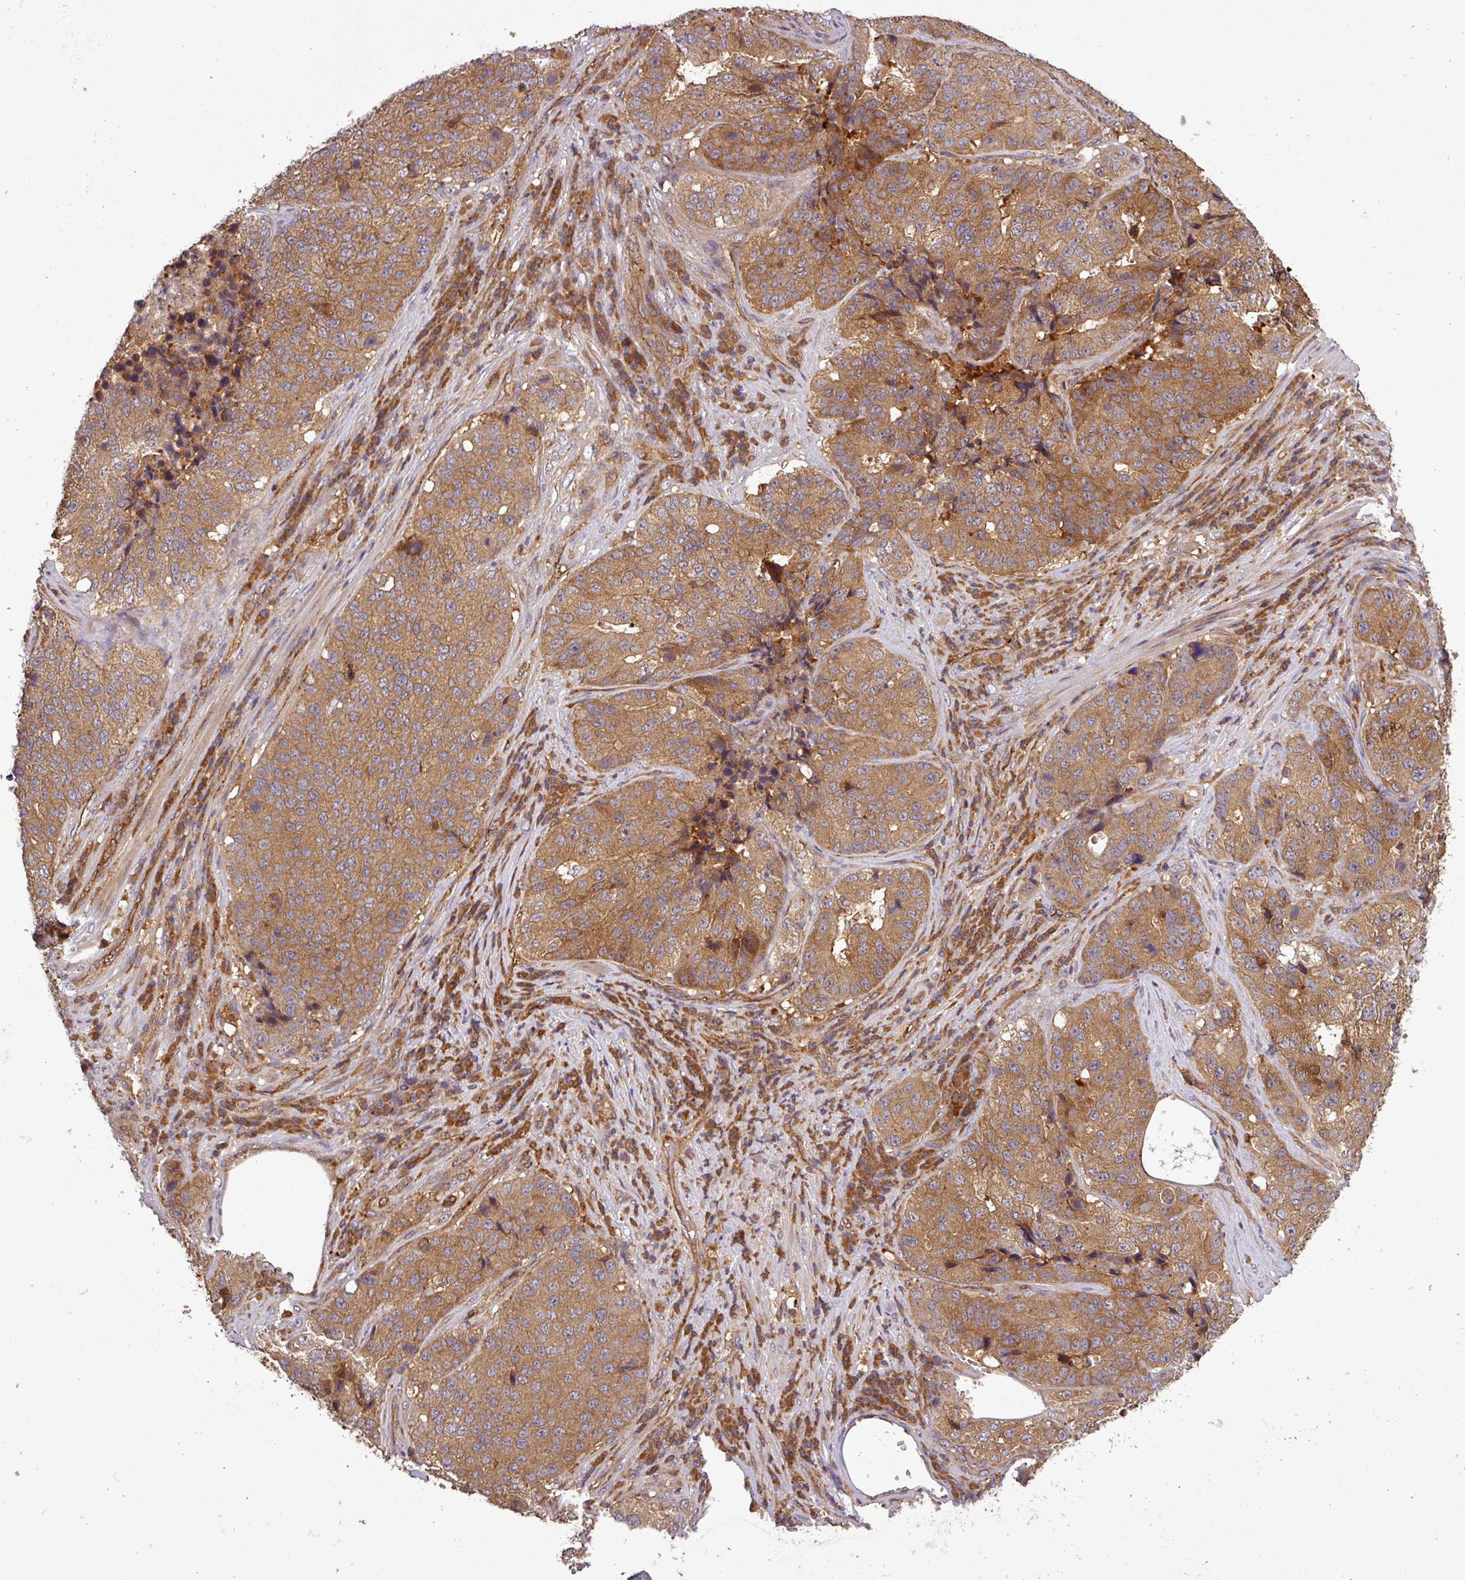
{"staining": {"intensity": "moderate", "quantity": ">75%", "location": "cytoplasmic/membranous"}, "tissue": "stomach cancer", "cell_type": "Tumor cells", "image_type": "cancer", "snomed": [{"axis": "morphology", "description": "Adenocarcinoma, NOS"}, {"axis": "topography", "description": "Stomach"}], "caption": "Tumor cells display medium levels of moderate cytoplasmic/membranous staining in approximately >75% of cells in human adenocarcinoma (stomach).", "gene": "SIRPB2", "patient": {"sex": "male", "age": 71}}